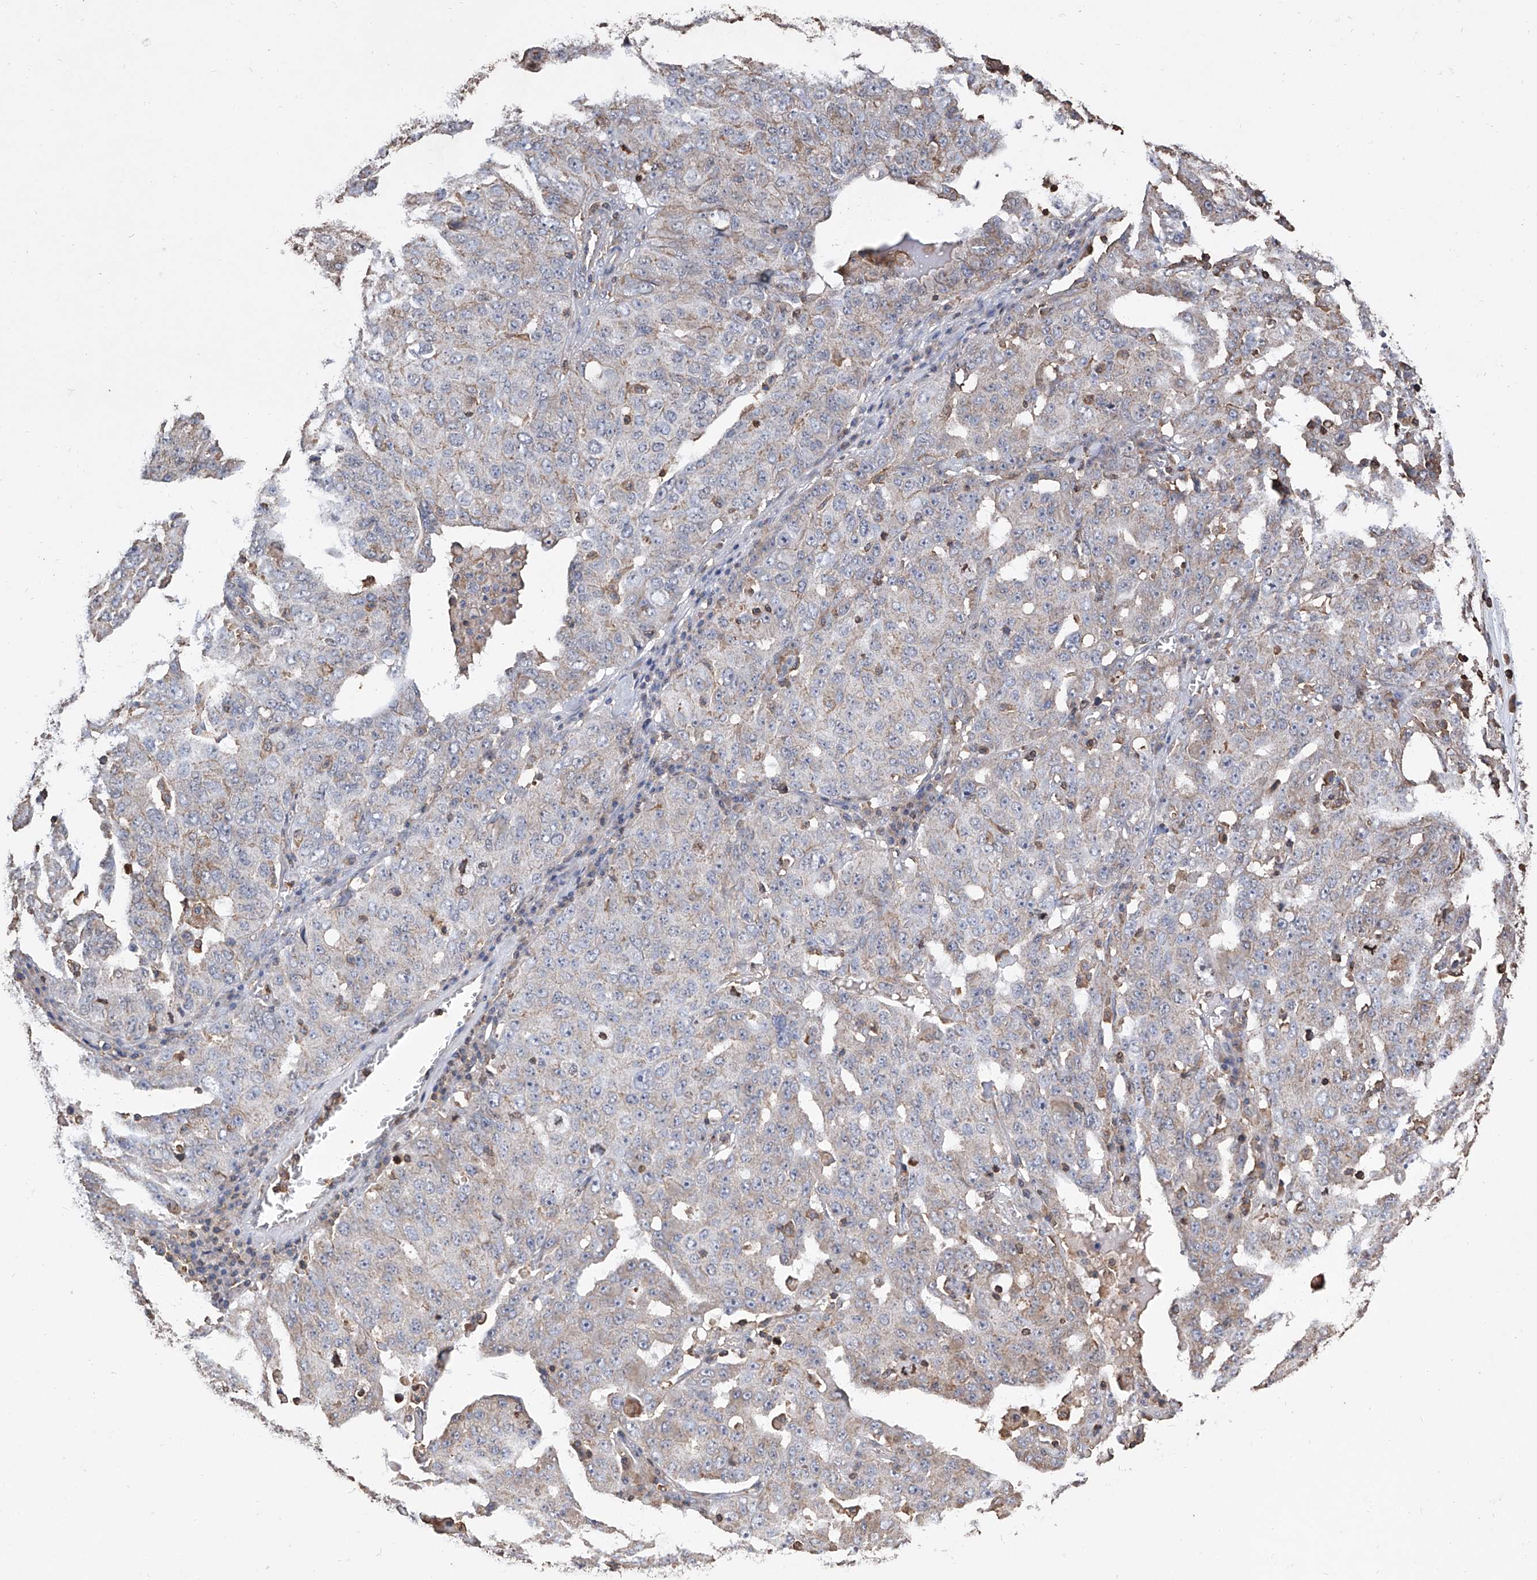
{"staining": {"intensity": "weak", "quantity": "<25%", "location": "cytoplasmic/membranous"}, "tissue": "ovarian cancer", "cell_type": "Tumor cells", "image_type": "cancer", "snomed": [{"axis": "morphology", "description": "Carcinoma, endometroid"}, {"axis": "topography", "description": "Ovary"}], "caption": "Ovarian endometroid carcinoma stained for a protein using immunohistochemistry (IHC) demonstrates no positivity tumor cells.", "gene": "GPT", "patient": {"sex": "female", "age": 62}}